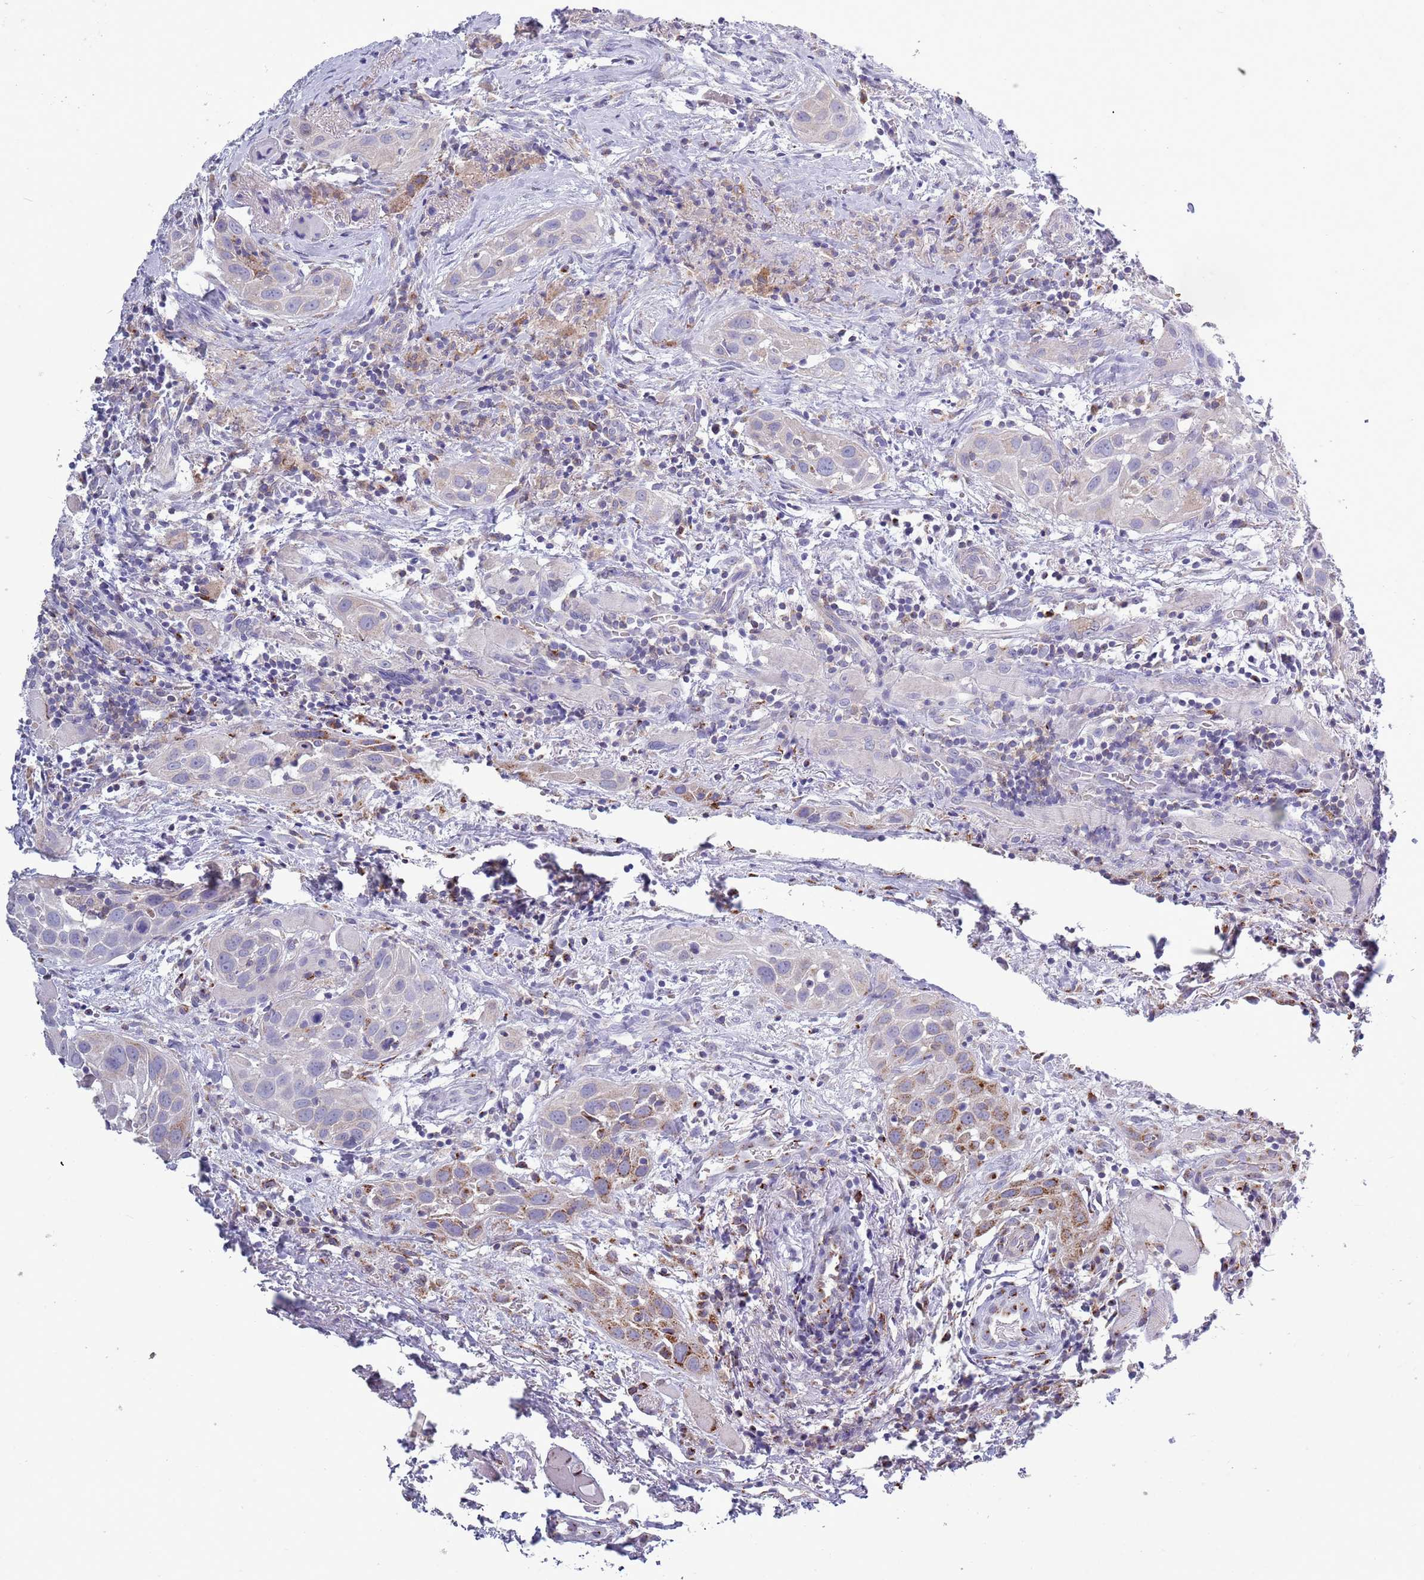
{"staining": {"intensity": "moderate", "quantity": "<25%", "location": "cytoplasmic/membranous"}, "tissue": "head and neck cancer", "cell_type": "Tumor cells", "image_type": "cancer", "snomed": [{"axis": "morphology", "description": "Squamous cell carcinoma, NOS"}, {"axis": "topography", "description": "Oral tissue"}, {"axis": "topography", "description": "Head-Neck"}], "caption": "Immunohistochemistry (IHC) staining of head and neck cancer (squamous cell carcinoma), which reveals low levels of moderate cytoplasmic/membranous expression in approximately <25% of tumor cells indicating moderate cytoplasmic/membranous protein positivity. The staining was performed using DAB (3,3'-diaminobenzidine) (brown) for protein detection and nuclei were counterstained in hematoxylin (blue).", "gene": "ACSBG1", "patient": {"sex": "female", "age": 50}}